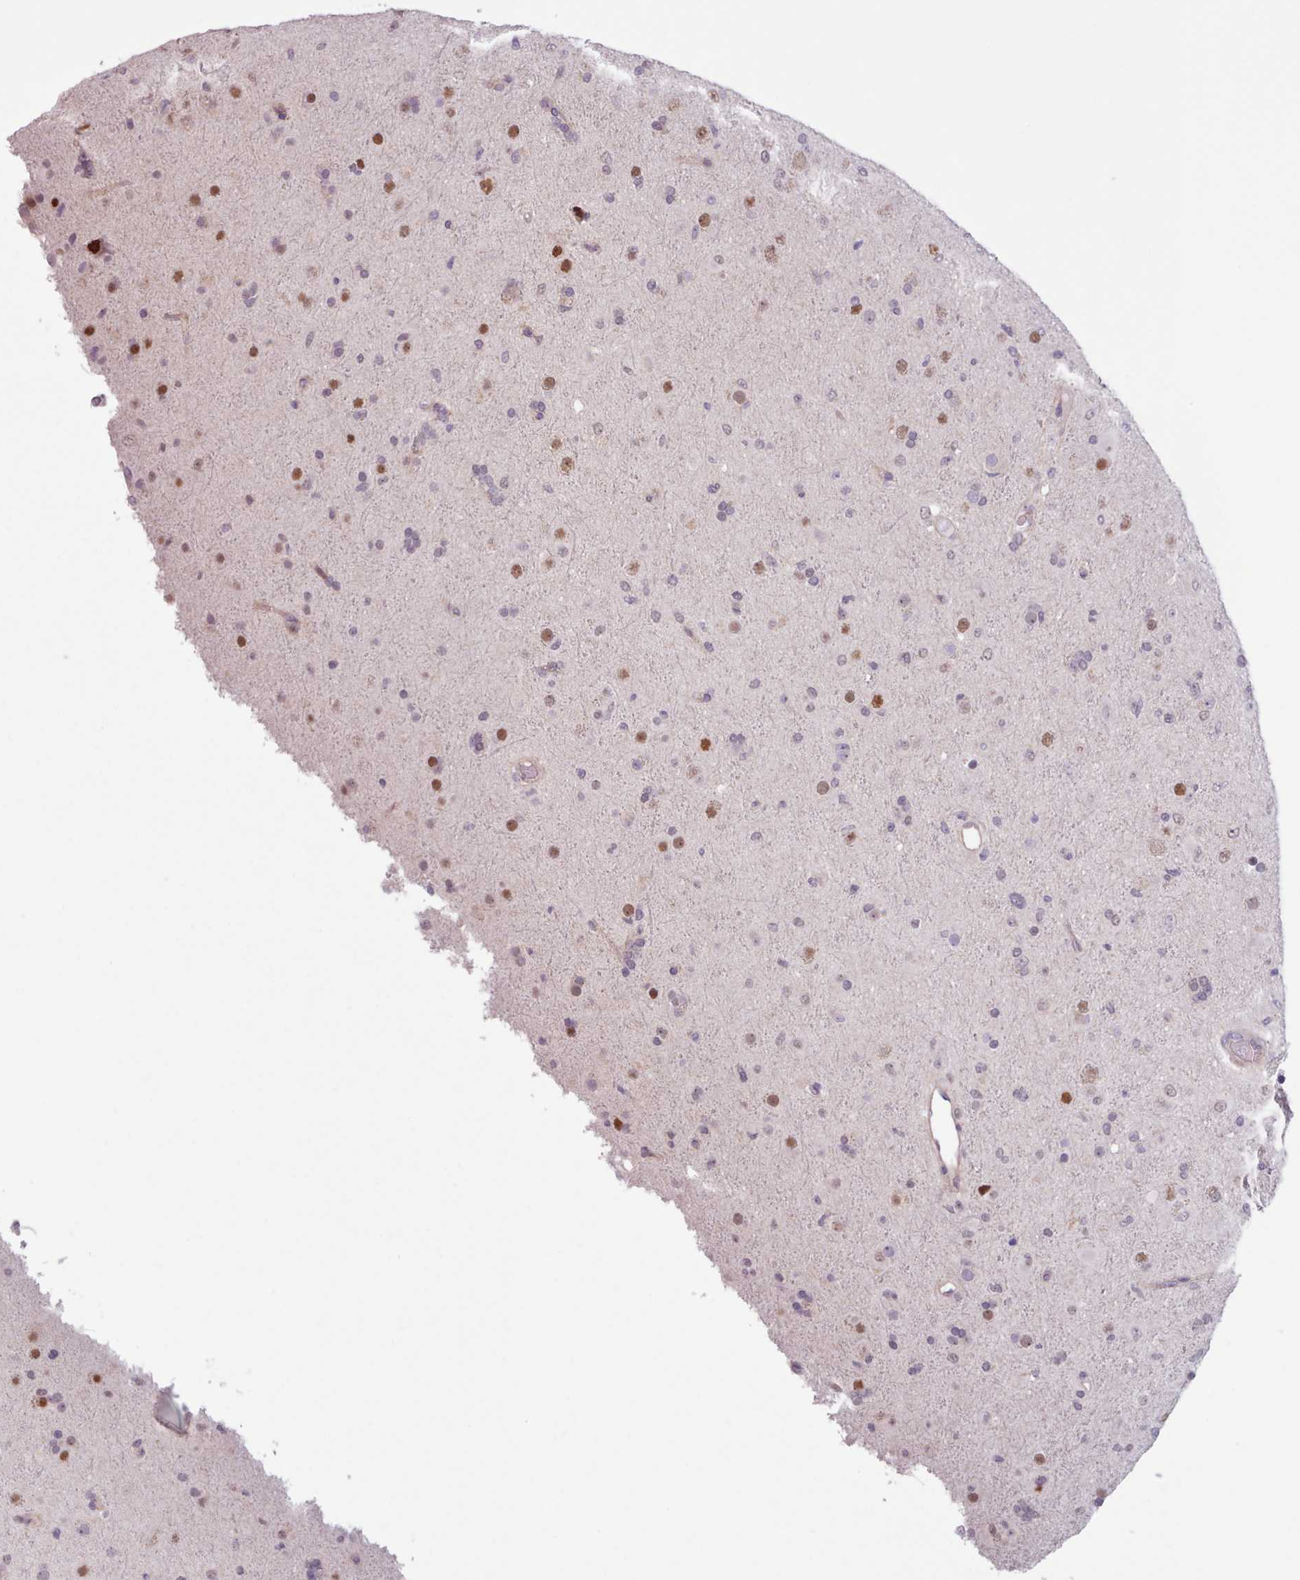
{"staining": {"intensity": "moderate", "quantity": "<25%", "location": "nuclear"}, "tissue": "glioma", "cell_type": "Tumor cells", "image_type": "cancer", "snomed": [{"axis": "morphology", "description": "Glioma, malignant, Low grade"}, {"axis": "topography", "description": "Brain"}], "caption": "Glioma was stained to show a protein in brown. There is low levels of moderate nuclear positivity in approximately <25% of tumor cells. Nuclei are stained in blue.", "gene": "KBTBD7", "patient": {"sex": "male", "age": 65}}